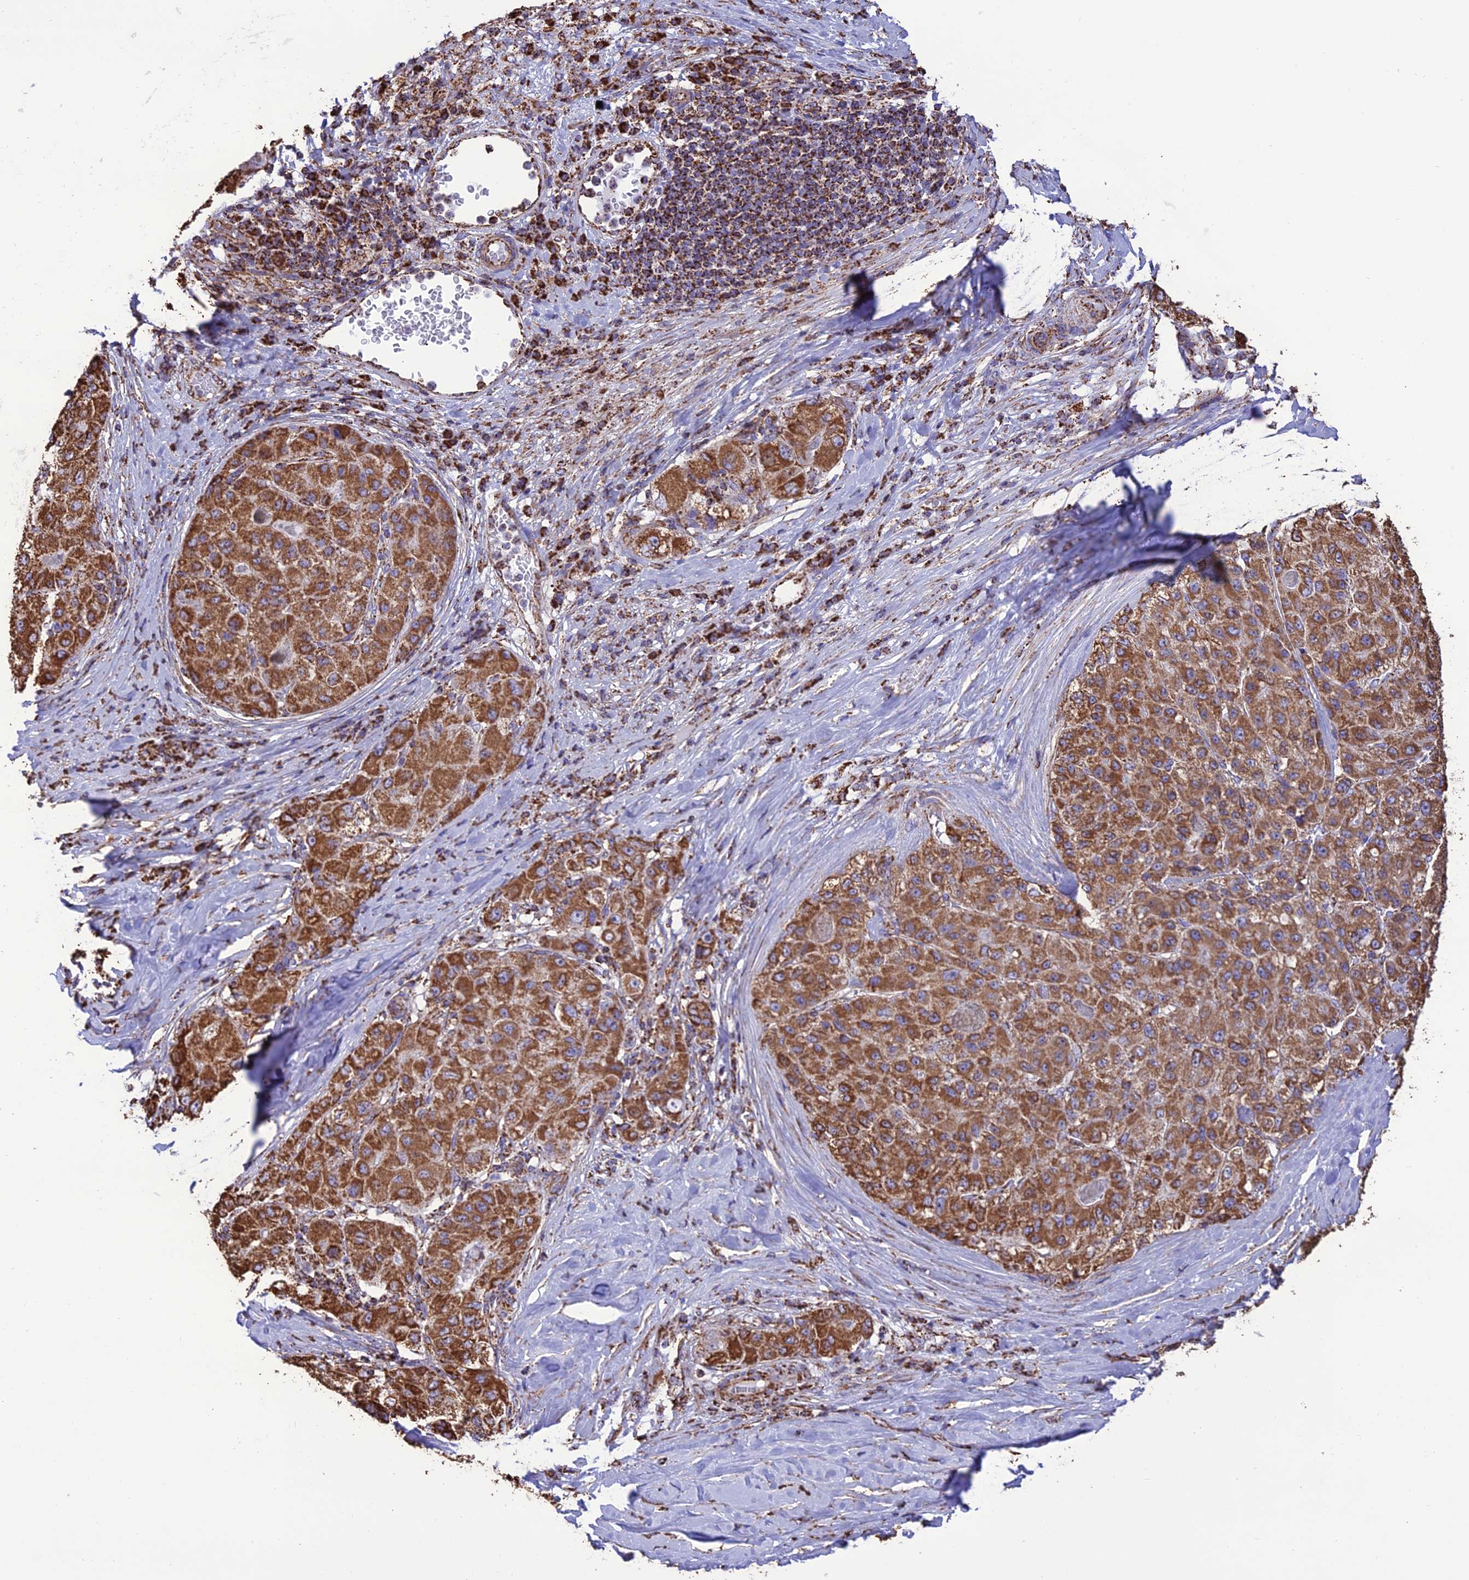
{"staining": {"intensity": "strong", "quantity": ">75%", "location": "cytoplasmic/membranous"}, "tissue": "liver cancer", "cell_type": "Tumor cells", "image_type": "cancer", "snomed": [{"axis": "morphology", "description": "Carcinoma, Hepatocellular, NOS"}, {"axis": "topography", "description": "Liver"}], "caption": "High-power microscopy captured an immunohistochemistry (IHC) micrograph of liver hepatocellular carcinoma, revealing strong cytoplasmic/membranous staining in approximately >75% of tumor cells.", "gene": "NDUFAF1", "patient": {"sex": "male", "age": 80}}